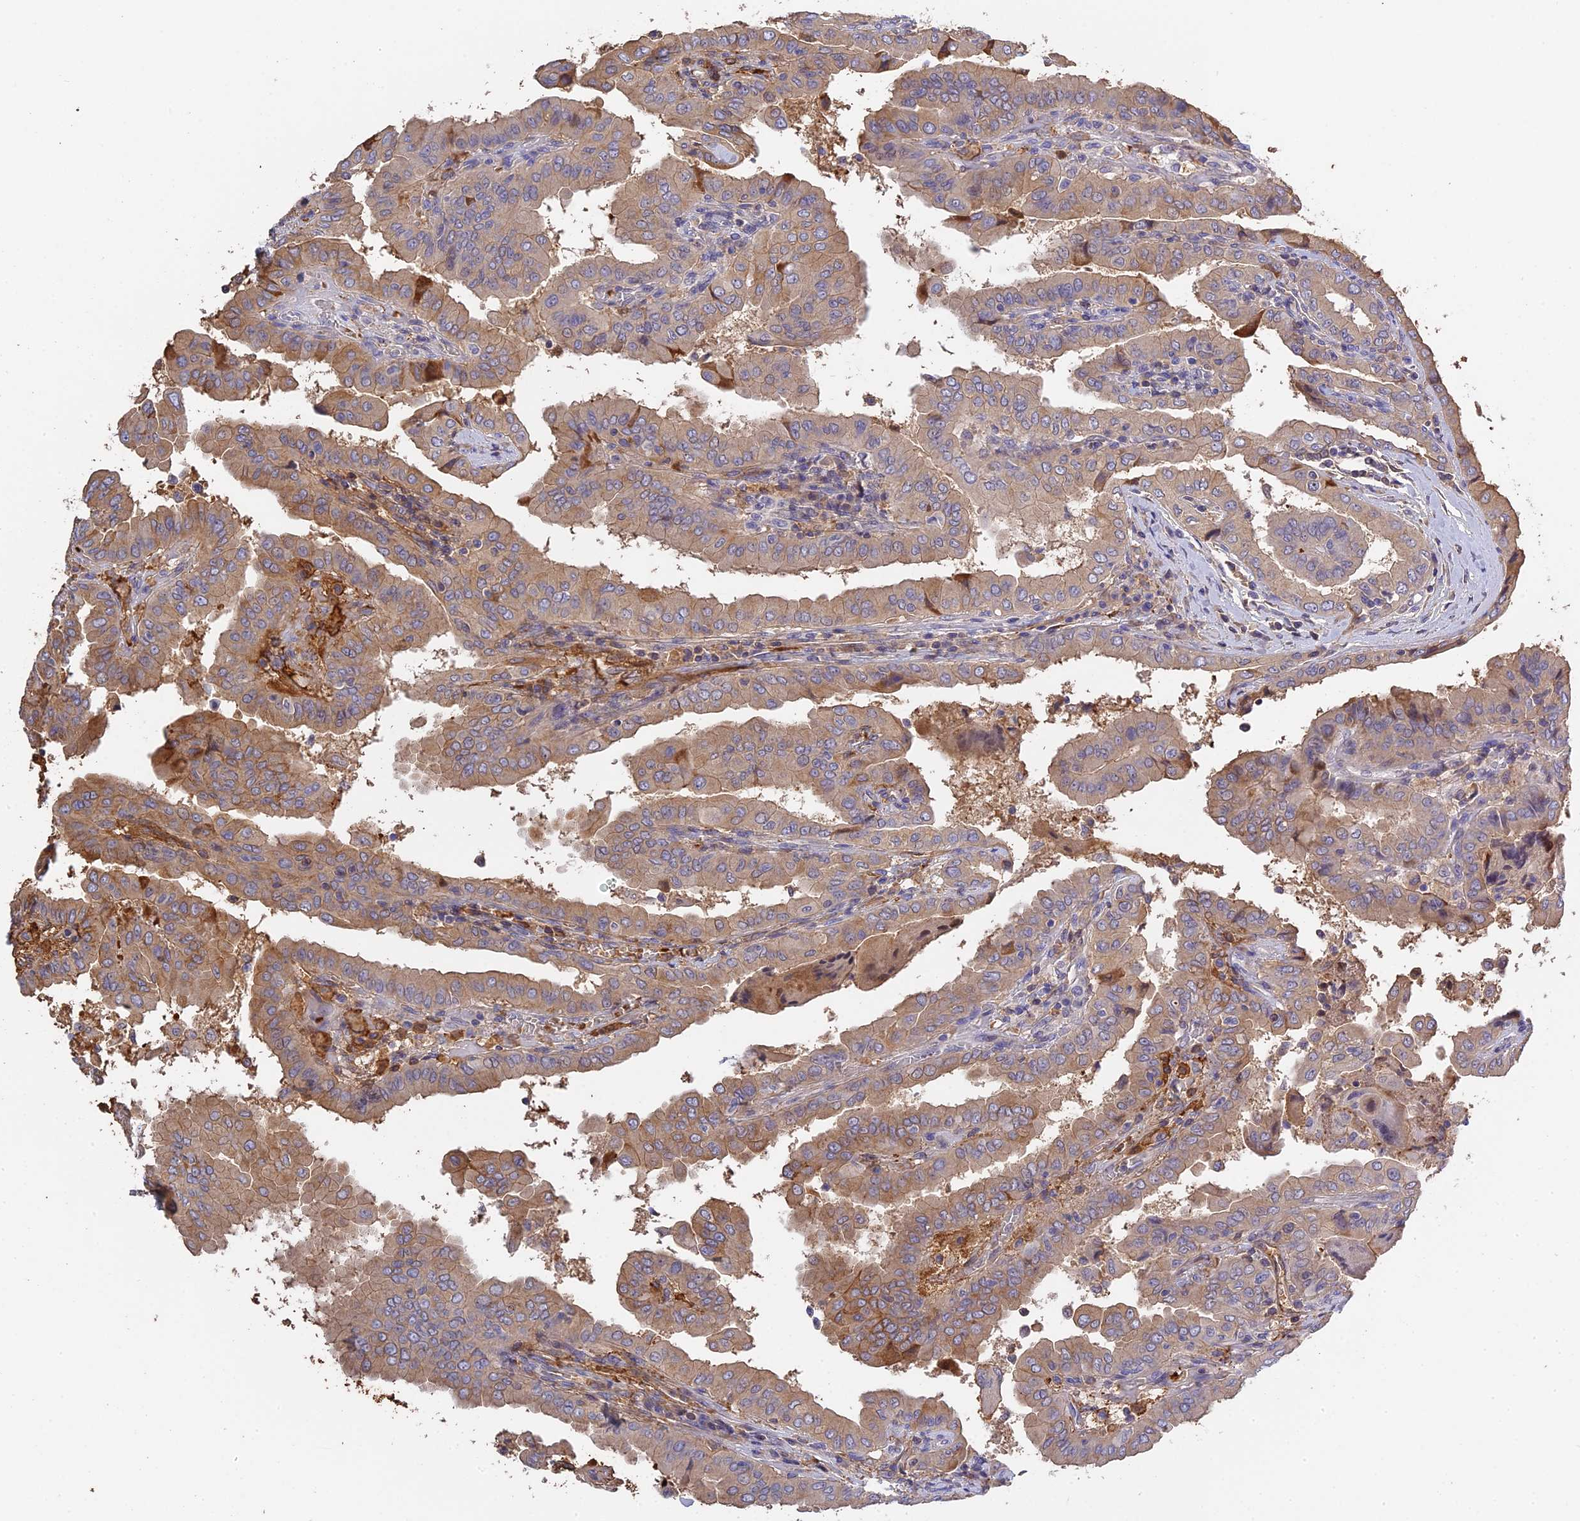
{"staining": {"intensity": "moderate", "quantity": ">75%", "location": "cytoplasmic/membranous"}, "tissue": "thyroid cancer", "cell_type": "Tumor cells", "image_type": "cancer", "snomed": [{"axis": "morphology", "description": "Papillary adenocarcinoma, NOS"}, {"axis": "topography", "description": "Thyroid gland"}], "caption": "High-magnification brightfield microscopy of papillary adenocarcinoma (thyroid) stained with DAB (3,3'-diaminobenzidine) (brown) and counterstained with hematoxylin (blue). tumor cells exhibit moderate cytoplasmic/membranous staining is seen in approximately>75% of cells.", "gene": "PZP", "patient": {"sex": "male", "age": 33}}